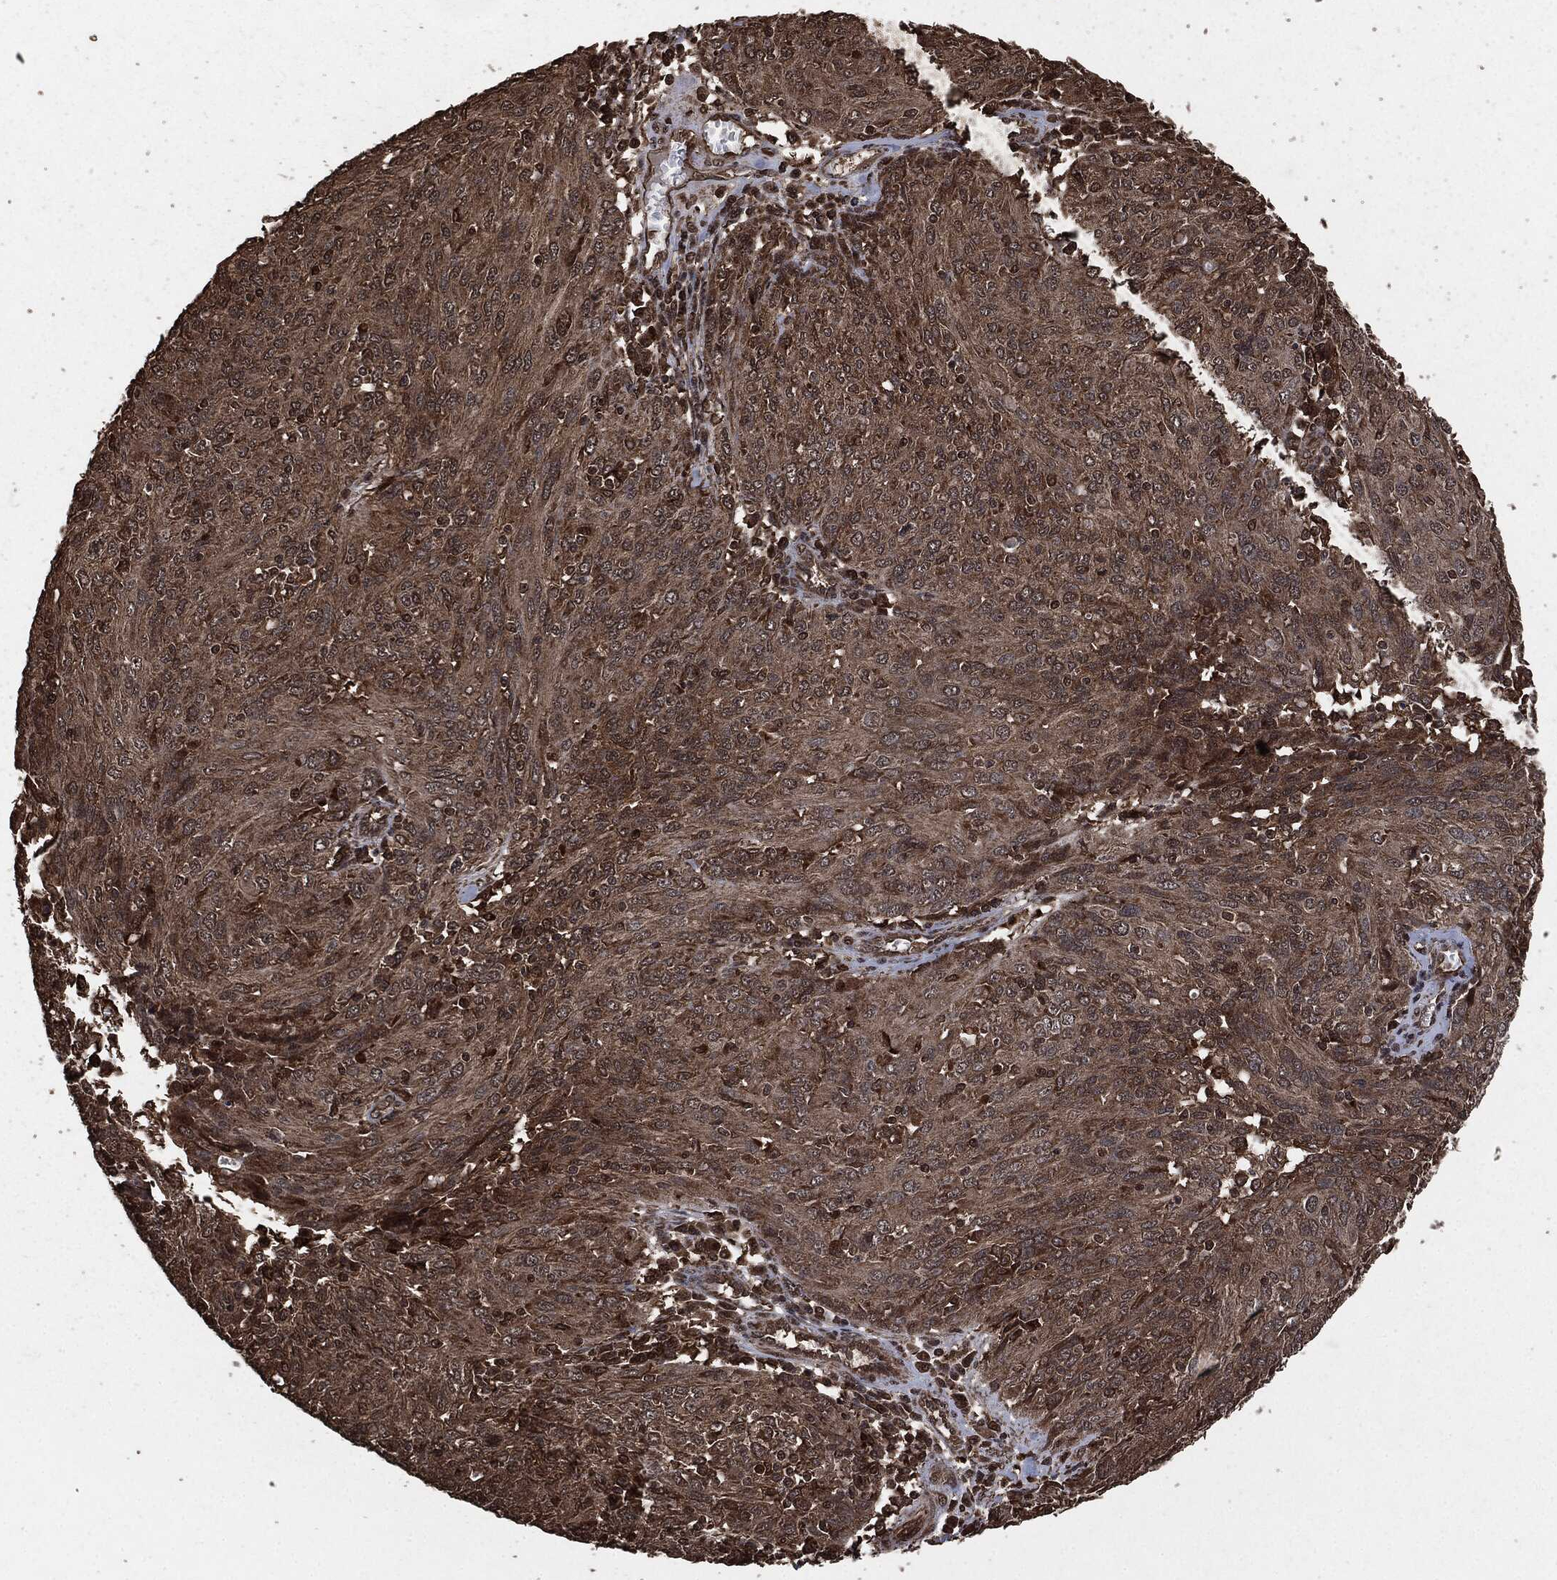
{"staining": {"intensity": "strong", "quantity": "<25%", "location": "cytoplasmic/membranous"}, "tissue": "ovarian cancer", "cell_type": "Tumor cells", "image_type": "cancer", "snomed": [{"axis": "morphology", "description": "Carcinoma, endometroid"}, {"axis": "topography", "description": "Ovary"}], "caption": "Ovarian endometroid carcinoma stained for a protein (brown) exhibits strong cytoplasmic/membranous positive staining in approximately <25% of tumor cells.", "gene": "EGFR", "patient": {"sex": "female", "age": 50}}